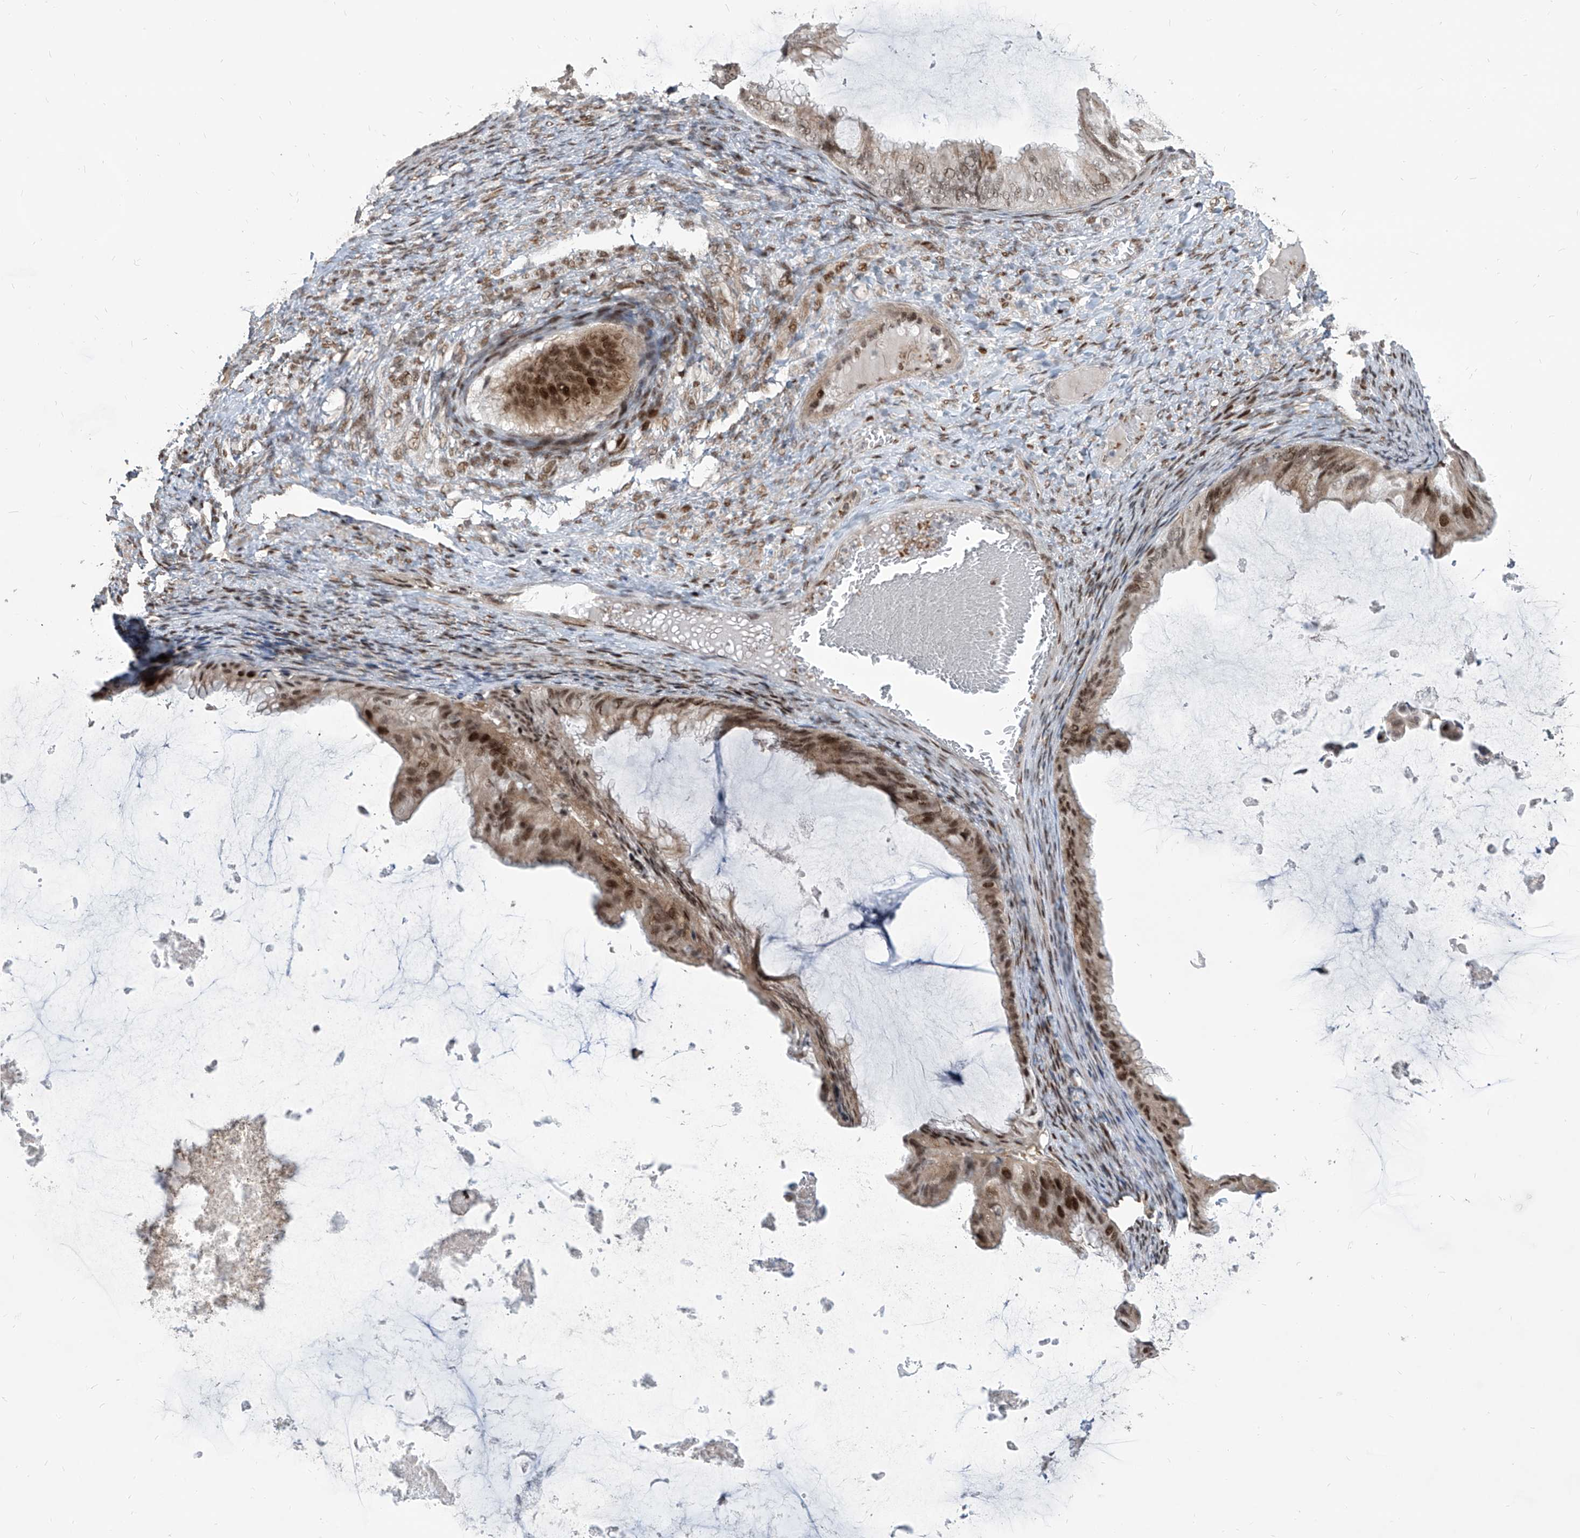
{"staining": {"intensity": "moderate", "quantity": ">75%", "location": "cytoplasmic/membranous,nuclear"}, "tissue": "ovarian cancer", "cell_type": "Tumor cells", "image_type": "cancer", "snomed": [{"axis": "morphology", "description": "Cystadenocarcinoma, mucinous, NOS"}, {"axis": "topography", "description": "Ovary"}], "caption": "Tumor cells show moderate cytoplasmic/membranous and nuclear positivity in approximately >75% of cells in mucinous cystadenocarcinoma (ovarian). (DAB (3,3'-diaminobenzidine) IHC with brightfield microscopy, high magnification).", "gene": "IRF2", "patient": {"sex": "female", "age": 61}}